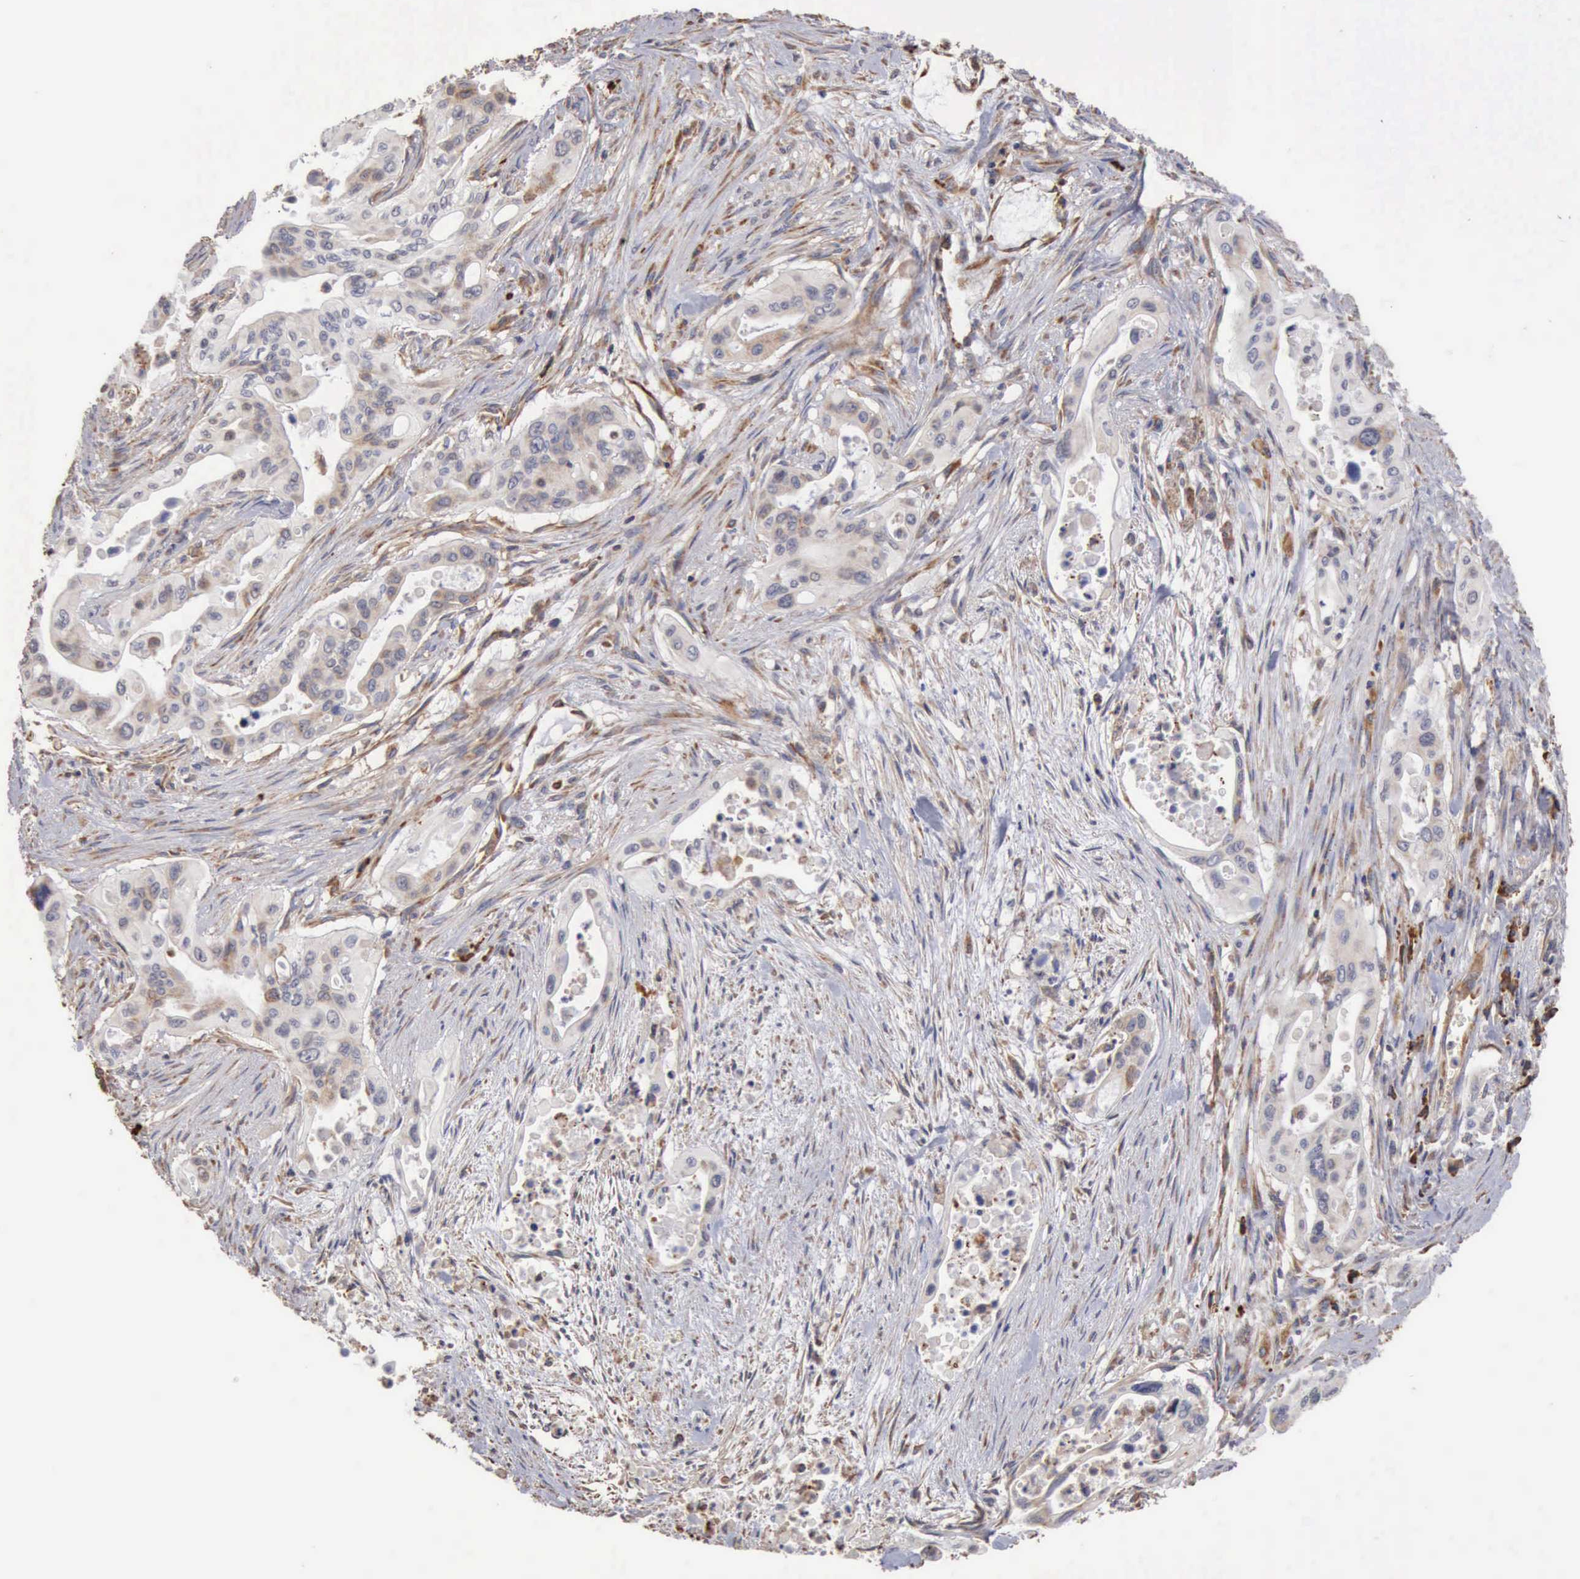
{"staining": {"intensity": "weak", "quantity": "<25%", "location": "cytoplasmic/membranous"}, "tissue": "pancreatic cancer", "cell_type": "Tumor cells", "image_type": "cancer", "snomed": [{"axis": "morphology", "description": "Adenocarcinoma, NOS"}, {"axis": "topography", "description": "Pancreas"}], "caption": "IHC image of human pancreatic adenocarcinoma stained for a protein (brown), which demonstrates no staining in tumor cells.", "gene": "GPR101", "patient": {"sex": "male", "age": 77}}